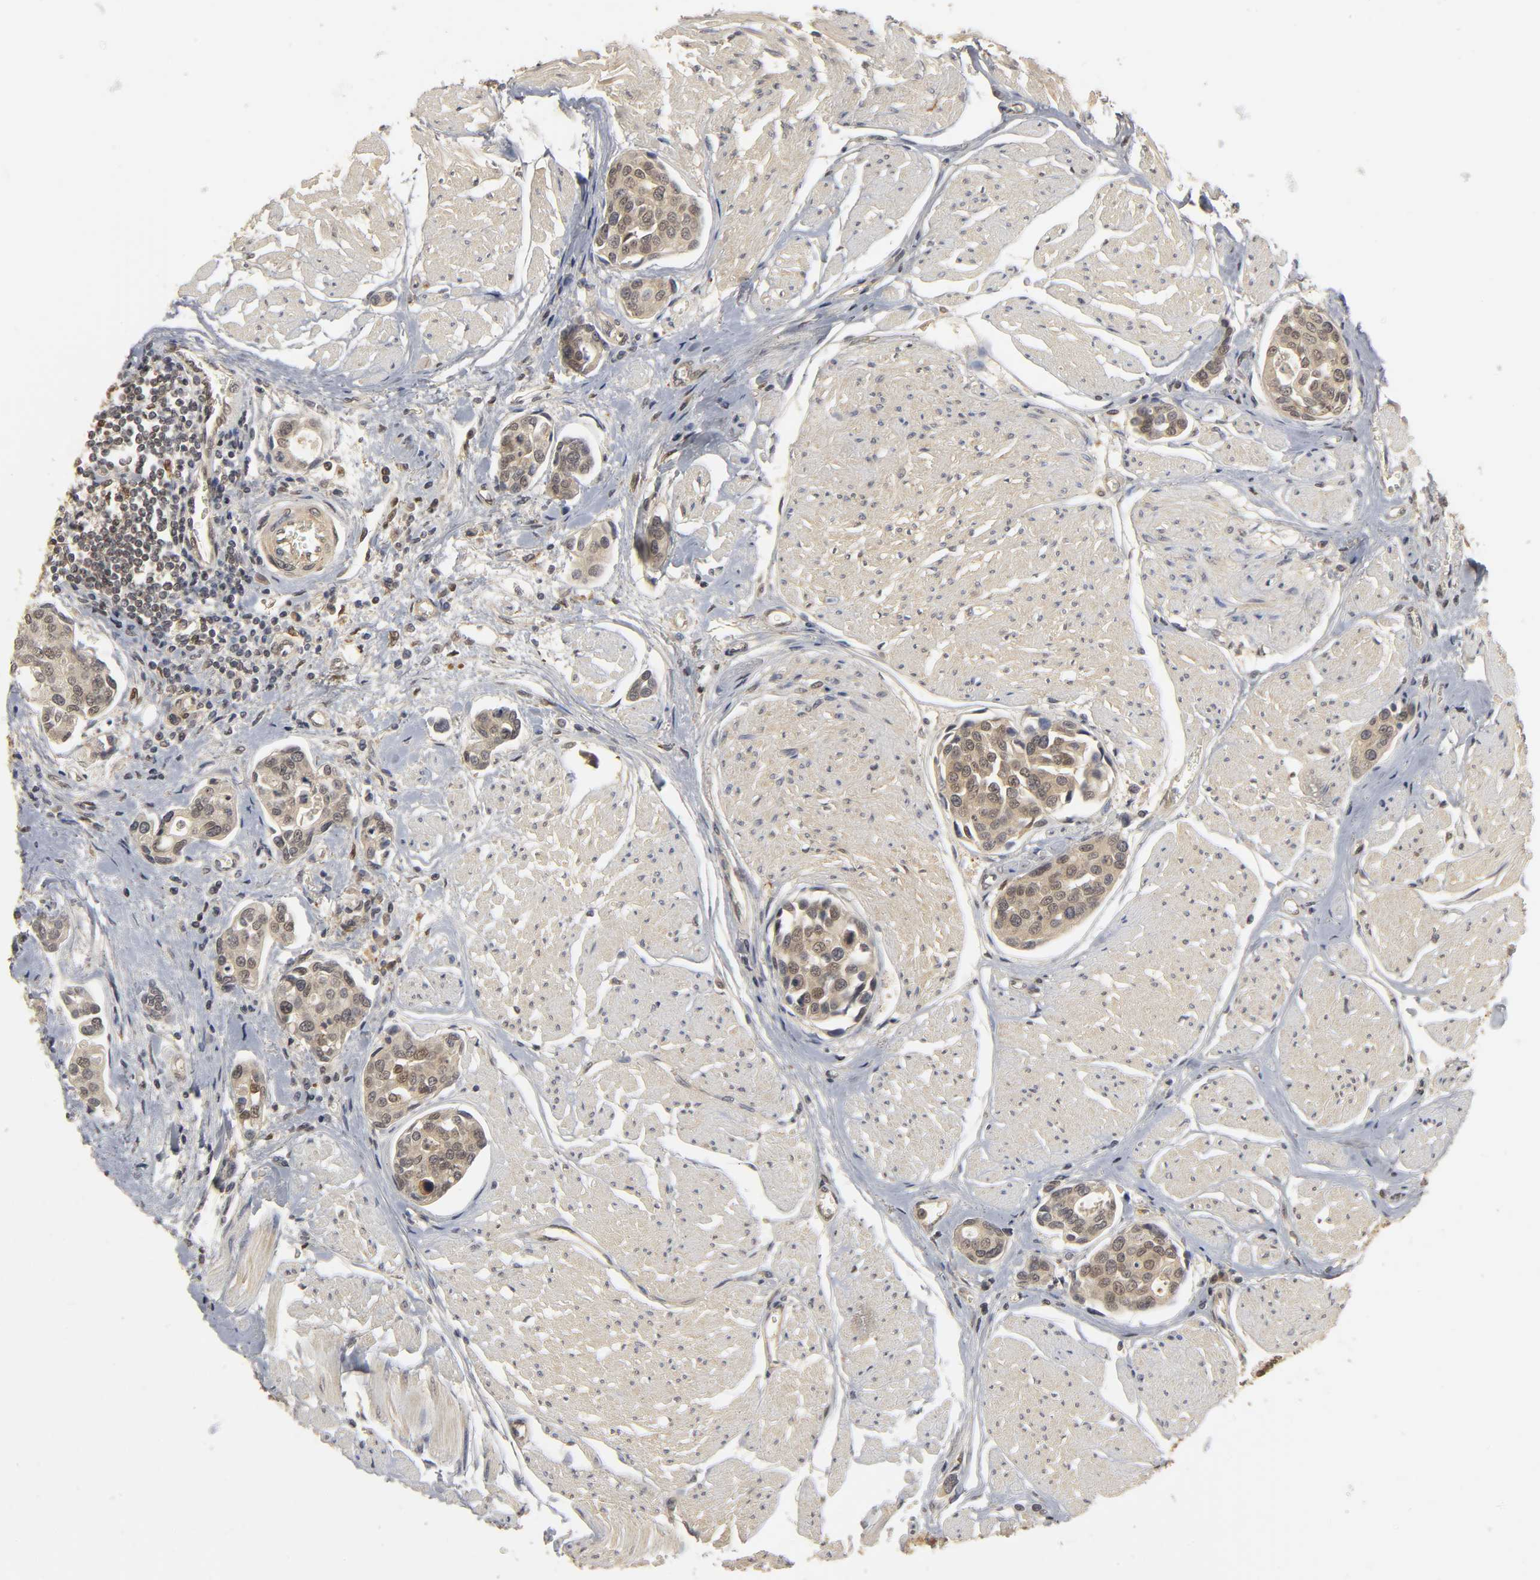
{"staining": {"intensity": "moderate", "quantity": ">75%", "location": "cytoplasmic/membranous,nuclear"}, "tissue": "urothelial cancer", "cell_type": "Tumor cells", "image_type": "cancer", "snomed": [{"axis": "morphology", "description": "Urothelial carcinoma, High grade"}, {"axis": "topography", "description": "Urinary bladder"}], "caption": "Immunohistochemical staining of urothelial cancer shows medium levels of moderate cytoplasmic/membranous and nuclear positivity in approximately >75% of tumor cells.", "gene": "PARK7", "patient": {"sex": "male", "age": 78}}